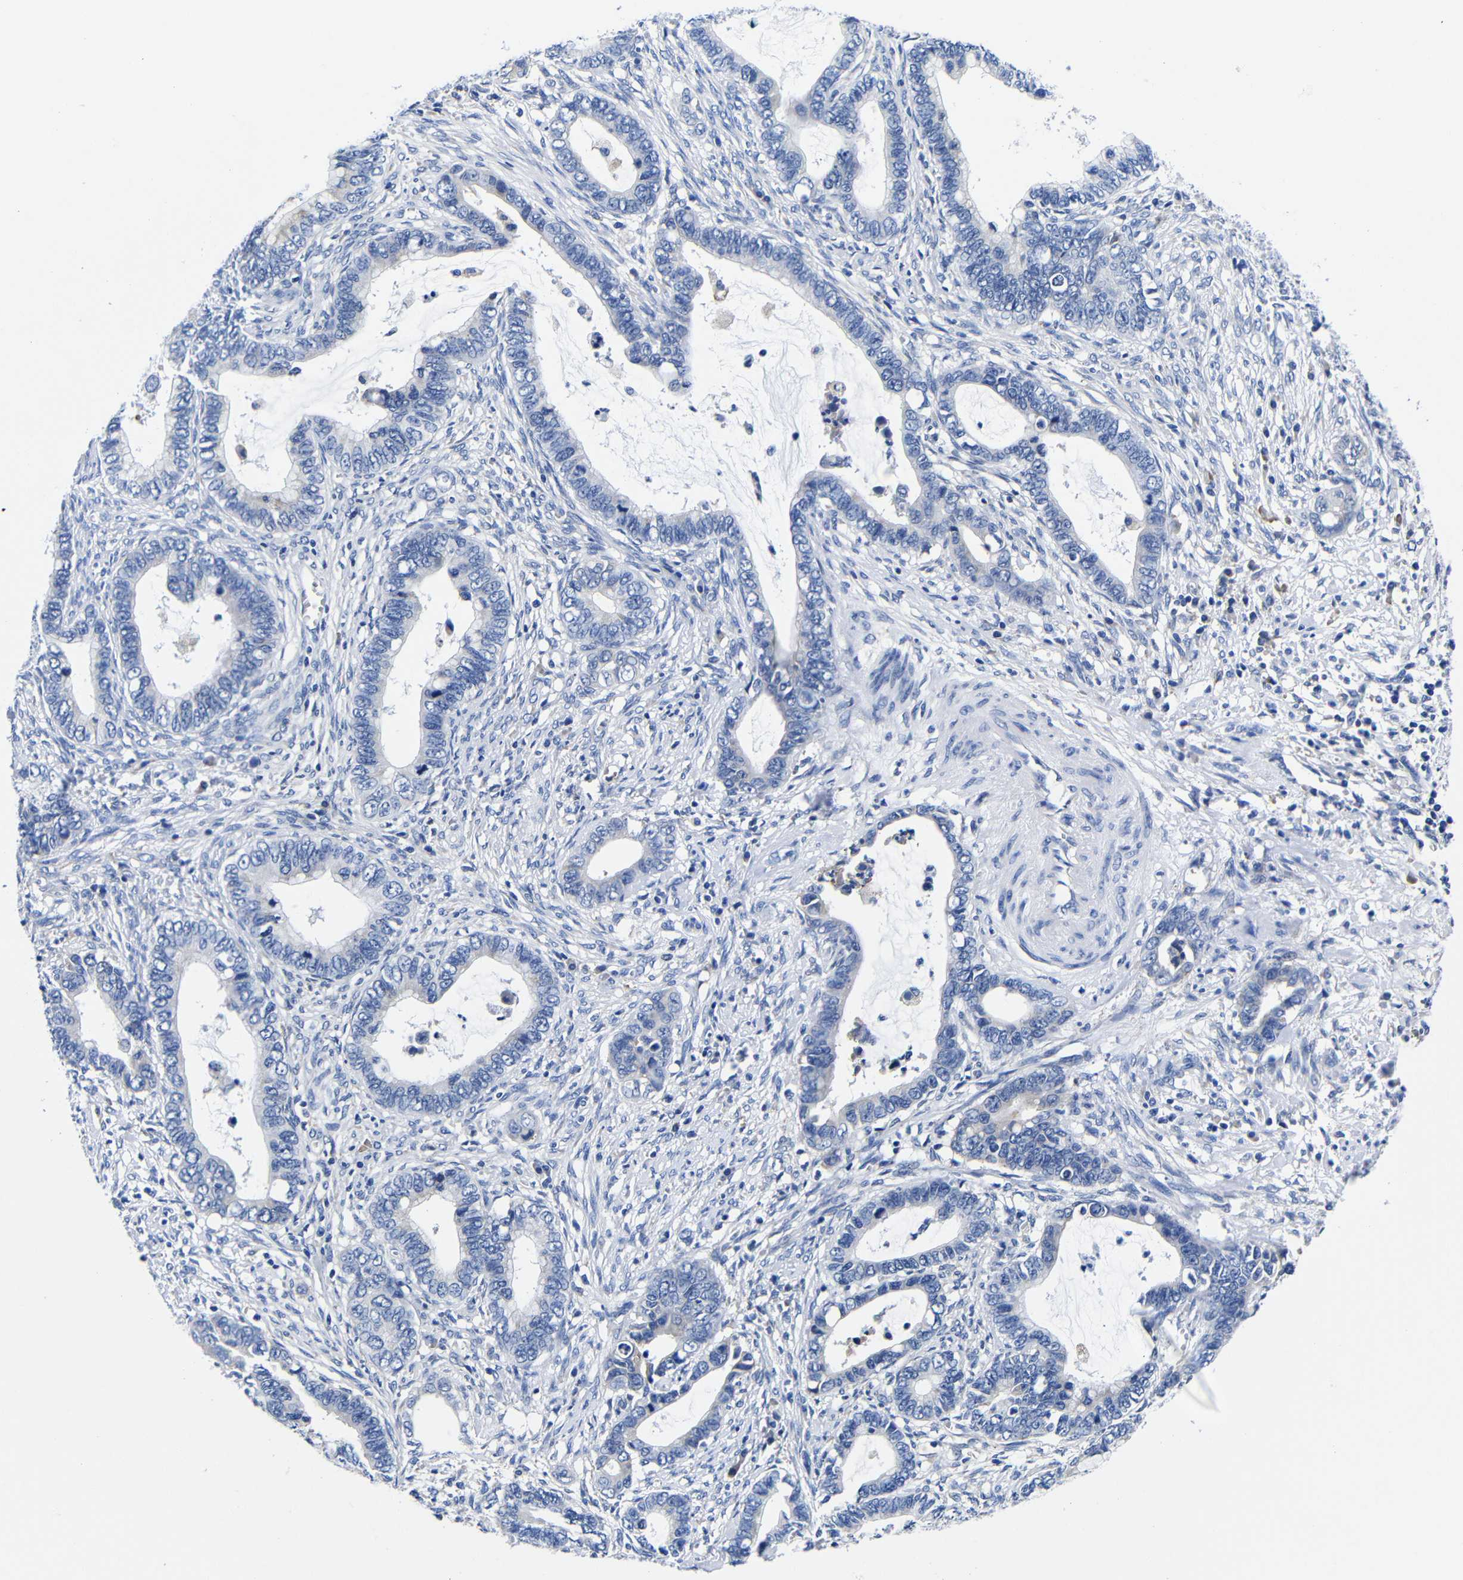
{"staining": {"intensity": "negative", "quantity": "none", "location": "none"}, "tissue": "cervical cancer", "cell_type": "Tumor cells", "image_type": "cancer", "snomed": [{"axis": "morphology", "description": "Adenocarcinoma, NOS"}, {"axis": "topography", "description": "Cervix"}], "caption": "A micrograph of human cervical cancer (adenocarcinoma) is negative for staining in tumor cells. (DAB (3,3'-diaminobenzidine) immunohistochemistry visualized using brightfield microscopy, high magnification).", "gene": "CLEC4G", "patient": {"sex": "female", "age": 44}}